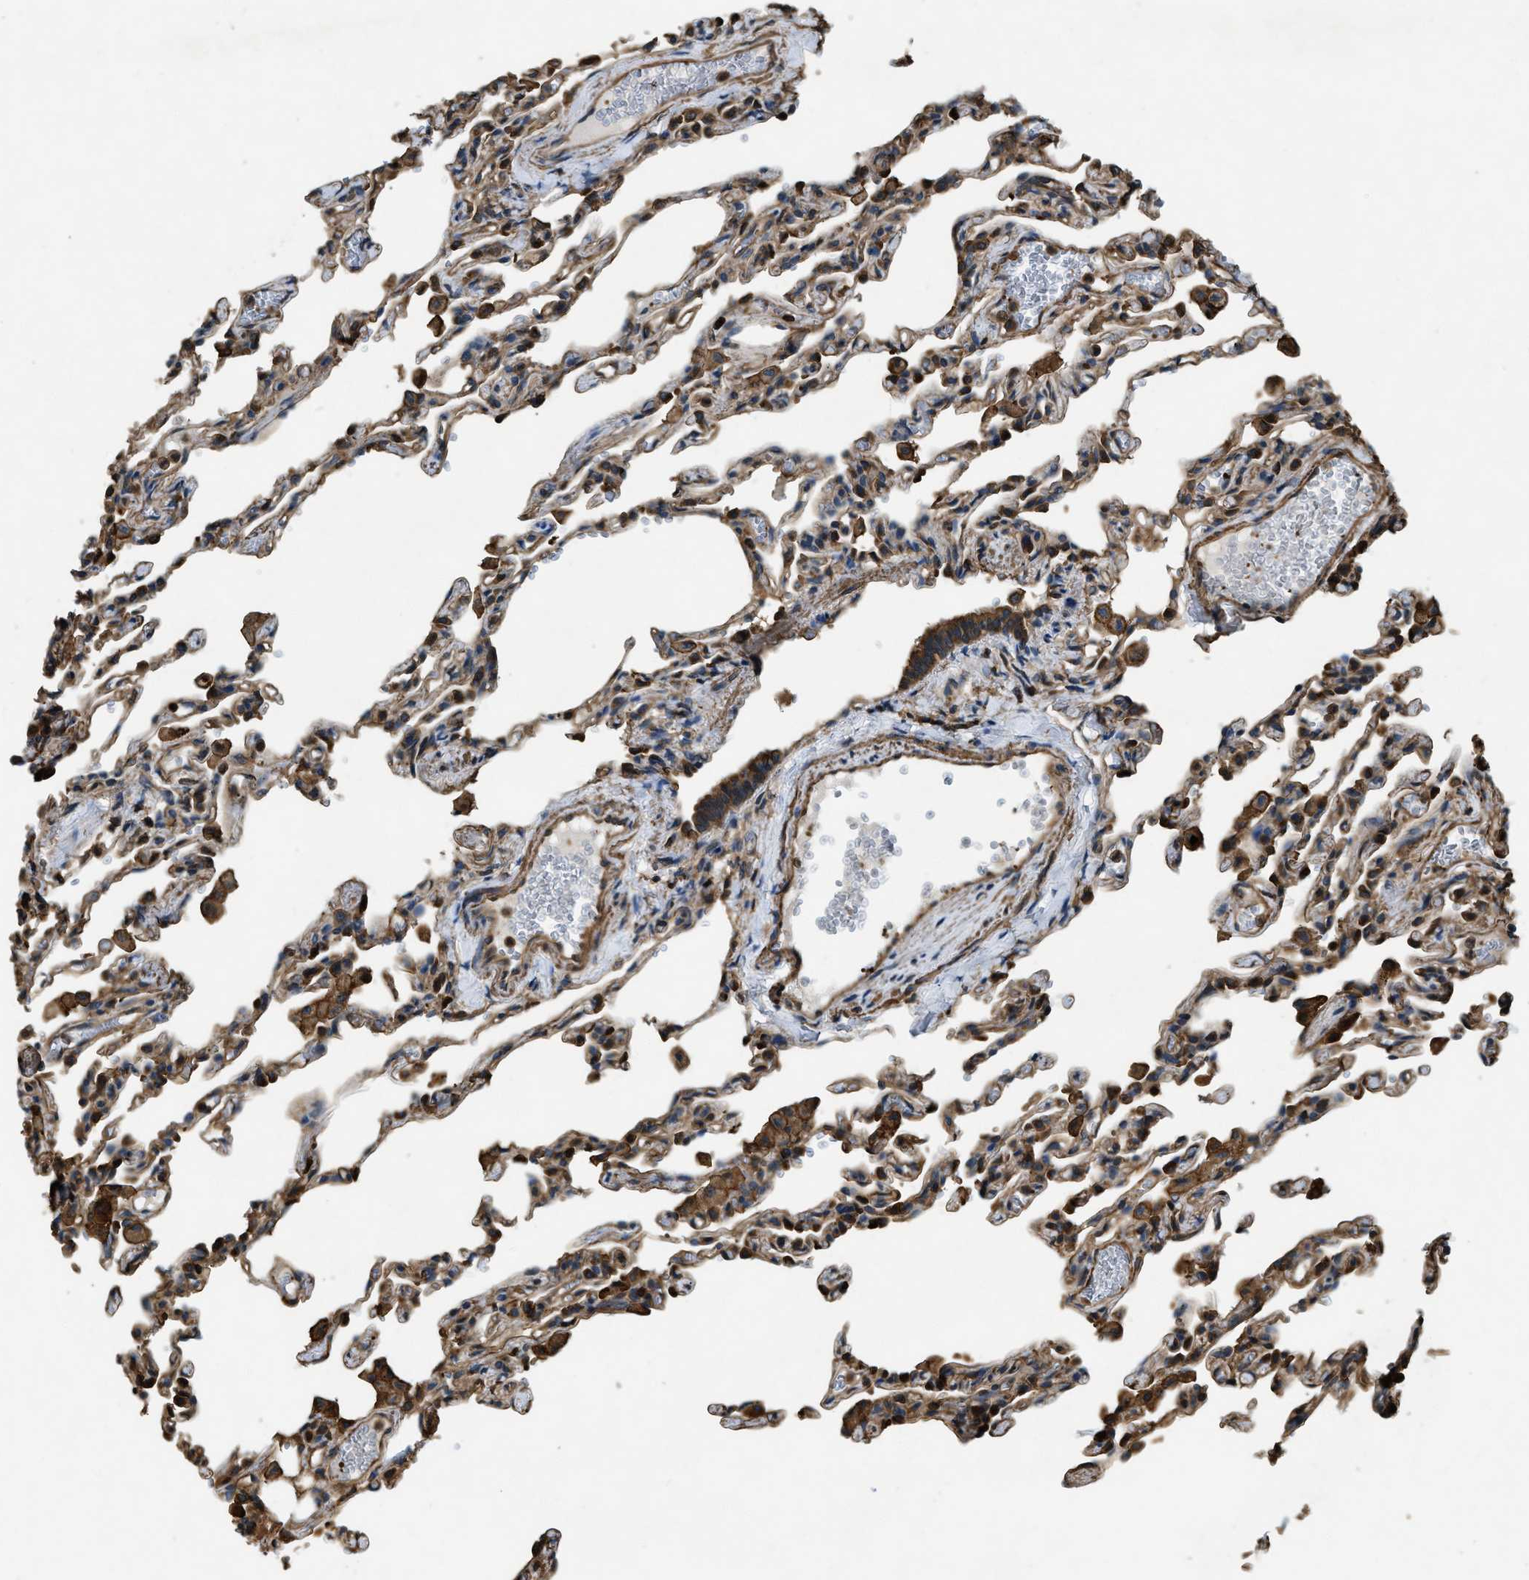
{"staining": {"intensity": "moderate", "quantity": ">75%", "location": "cytoplasmic/membranous,nuclear"}, "tissue": "lung", "cell_type": "Alveolar cells", "image_type": "normal", "snomed": [{"axis": "morphology", "description": "Normal tissue, NOS"}, {"axis": "topography", "description": "Lung"}], "caption": "Alveolar cells reveal moderate cytoplasmic/membranous,nuclear expression in about >75% of cells in unremarkable lung. The staining was performed using DAB, with brown indicating positive protein expression. Nuclei are stained blue with hematoxylin.", "gene": "YARS1", "patient": {"sex": "male", "age": 21}}